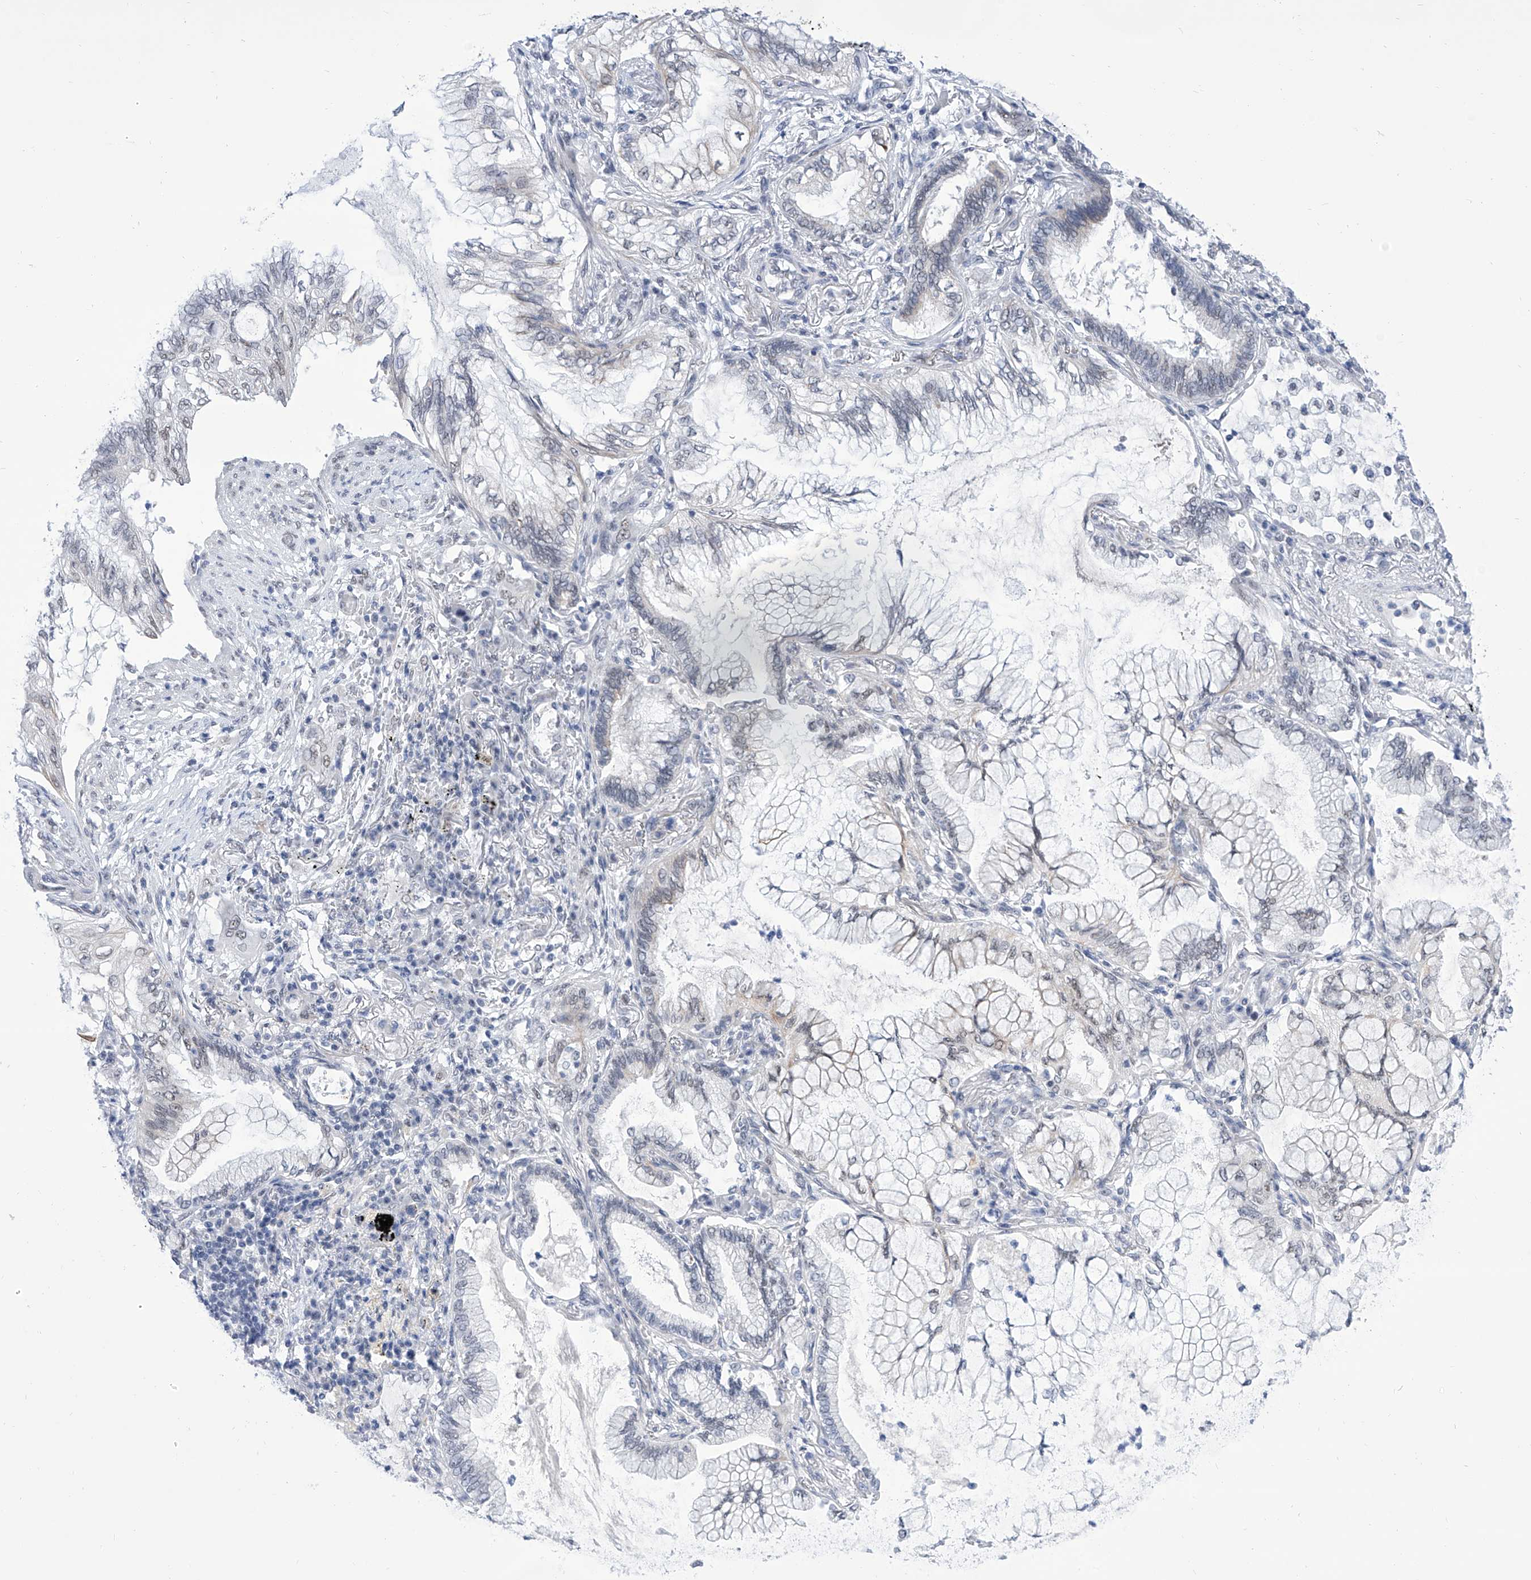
{"staining": {"intensity": "negative", "quantity": "none", "location": "none"}, "tissue": "lung cancer", "cell_type": "Tumor cells", "image_type": "cancer", "snomed": [{"axis": "morphology", "description": "Adenocarcinoma, NOS"}, {"axis": "topography", "description": "Lung"}], "caption": "A high-resolution micrograph shows immunohistochemistry (IHC) staining of lung cancer, which displays no significant expression in tumor cells.", "gene": "SART1", "patient": {"sex": "female", "age": 70}}